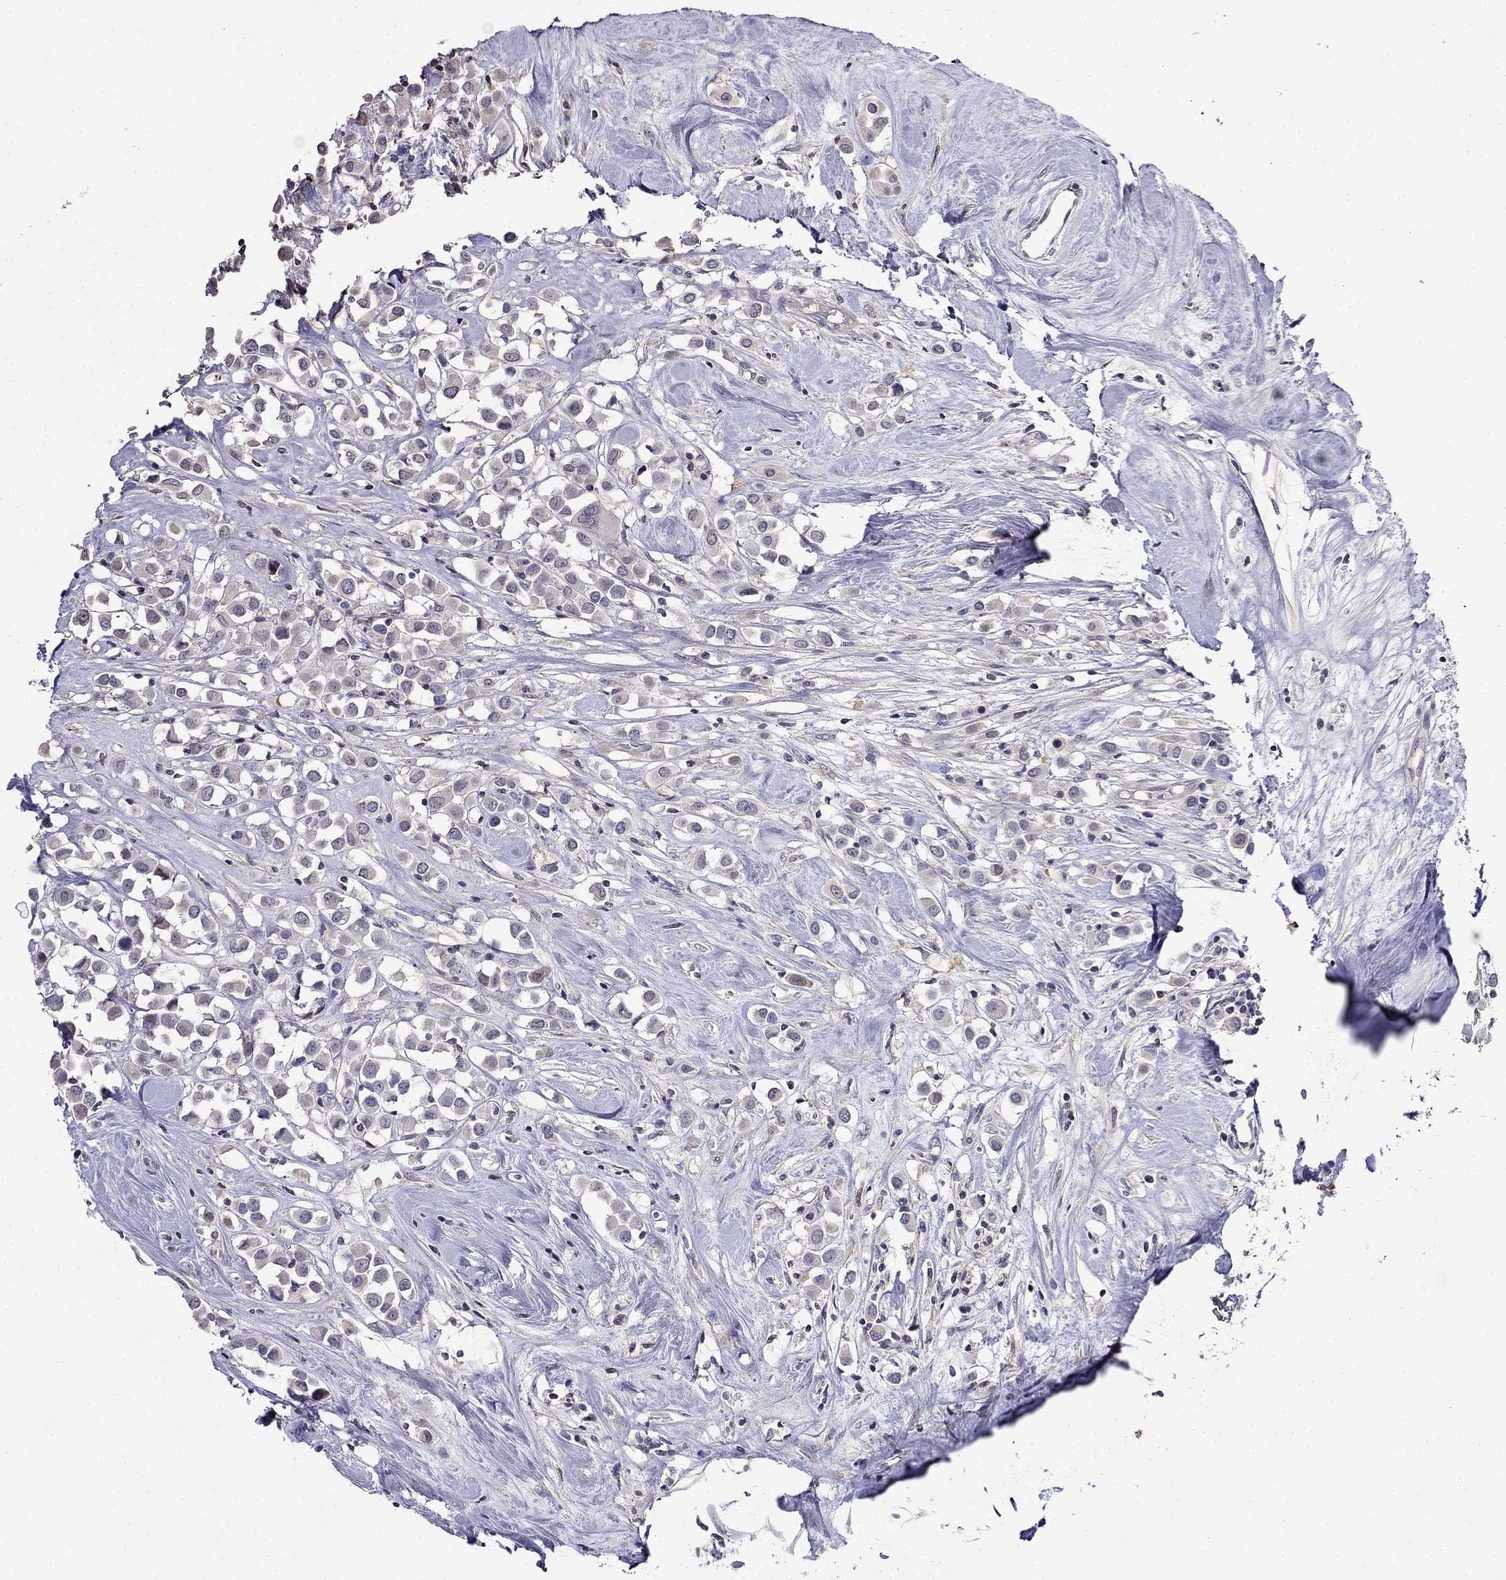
{"staining": {"intensity": "negative", "quantity": "none", "location": "none"}, "tissue": "breast cancer", "cell_type": "Tumor cells", "image_type": "cancer", "snomed": [{"axis": "morphology", "description": "Duct carcinoma"}, {"axis": "topography", "description": "Breast"}], "caption": "Human breast cancer (intraductal carcinoma) stained for a protein using immunohistochemistry (IHC) demonstrates no staining in tumor cells.", "gene": "GUCA1B", "patient": {"sex": "female", "age": 61}}